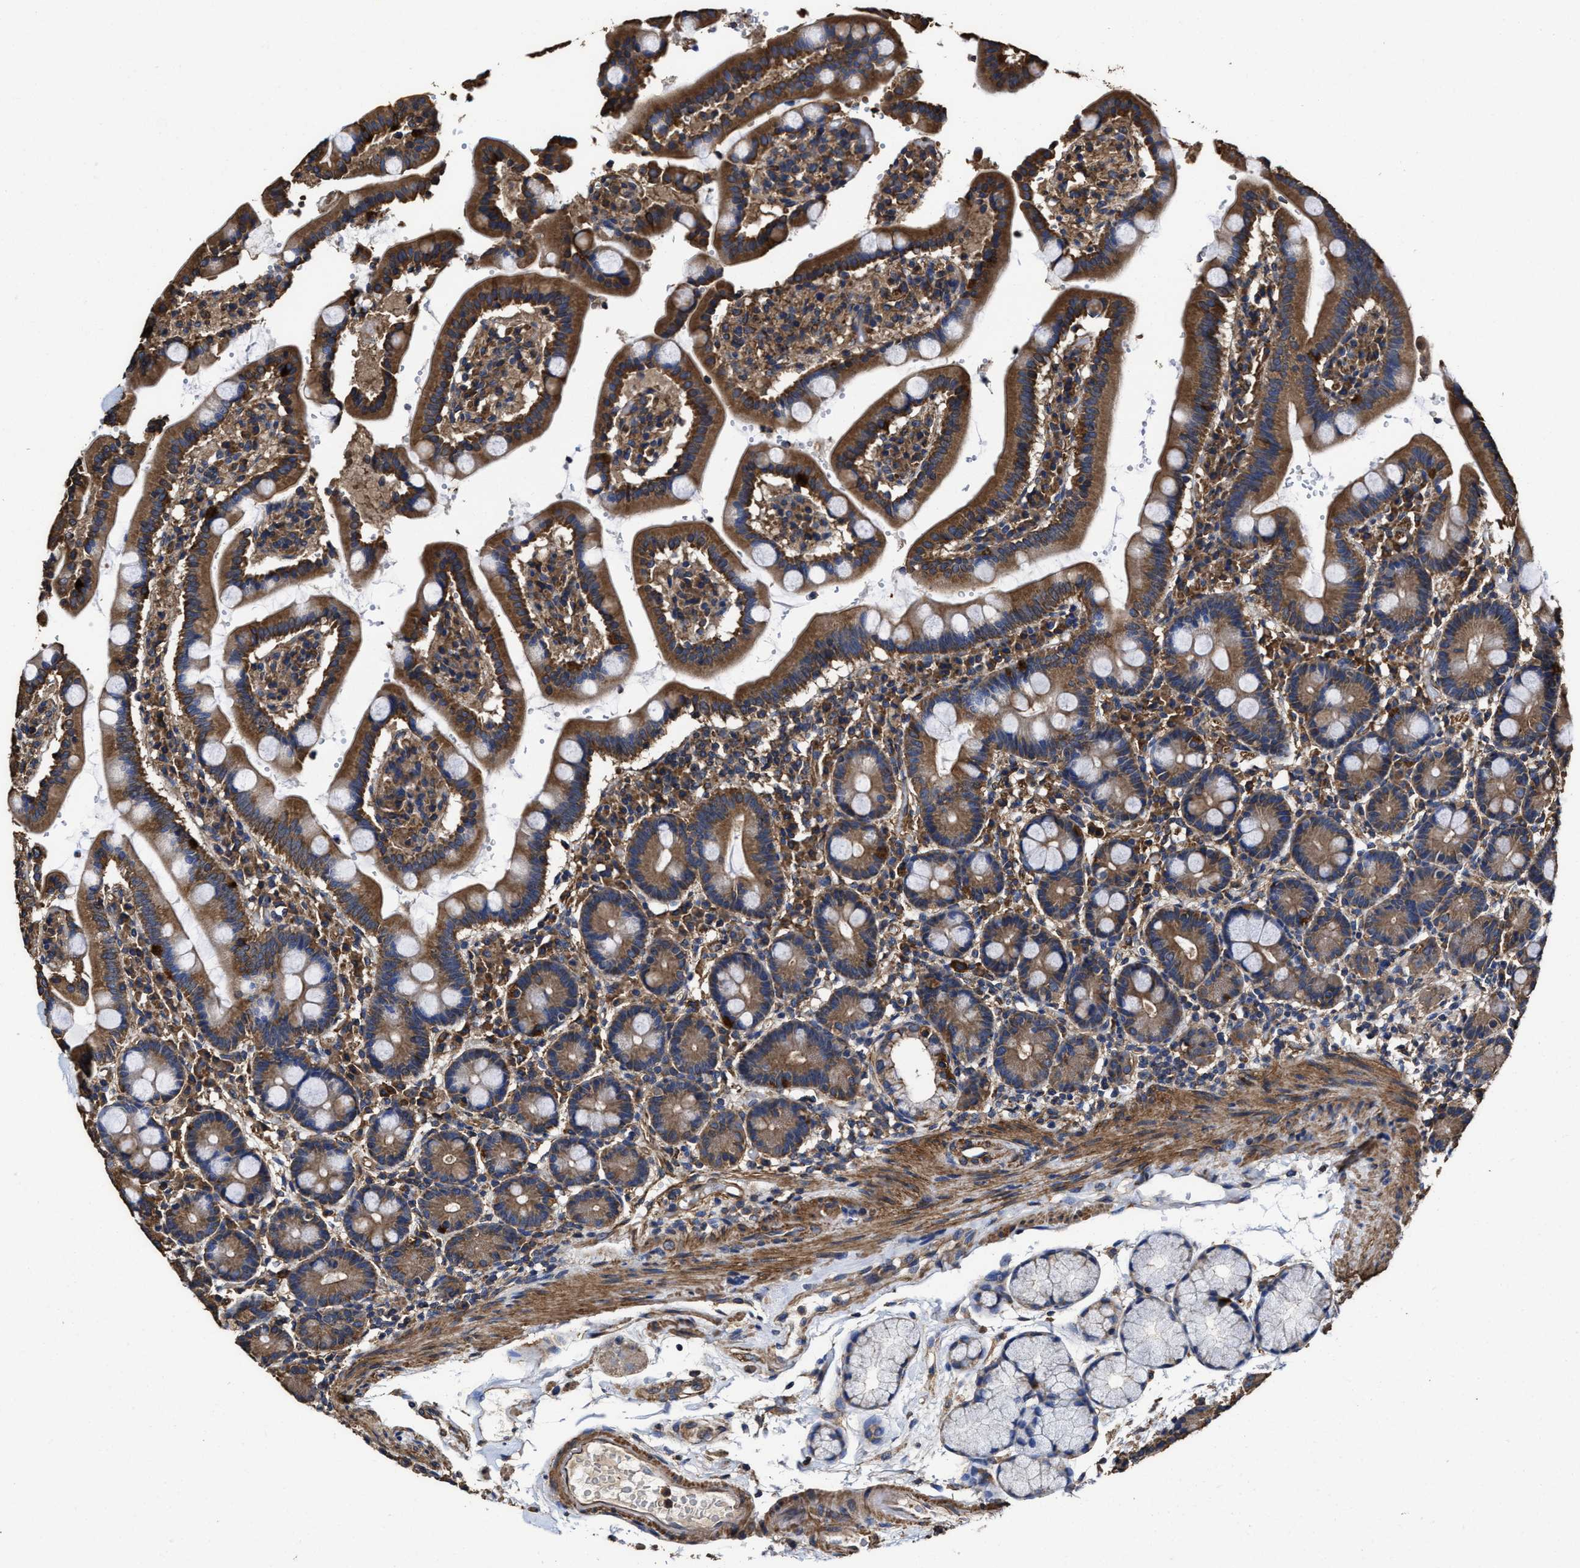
{"staining": {"intensity": "moderate", "quantity": ">75%", "location": "cytoplasmic/membranous"}, "tissue": "duodenum", "cell_type": "Glandular cells", "image_type": "normal", "snomed": [{"axis": "morphology", "description": "Normal tissue, NOS"}, {"axis": "topography", "description": "Small intestine, NOS"}], "caption": "High-magnification brightfield microscopy of unremarkable duodenum stained with DAB (3,3'-diaminobenzidine) (brown) and counterstained with hematoxylin (blue). glandular cells exhibit moderate cytoplasmic/membranous positivity is appreciated in about>75% of cells.", "gene": "SFXN4", "patient": {"sex": "female", "age": 71}}